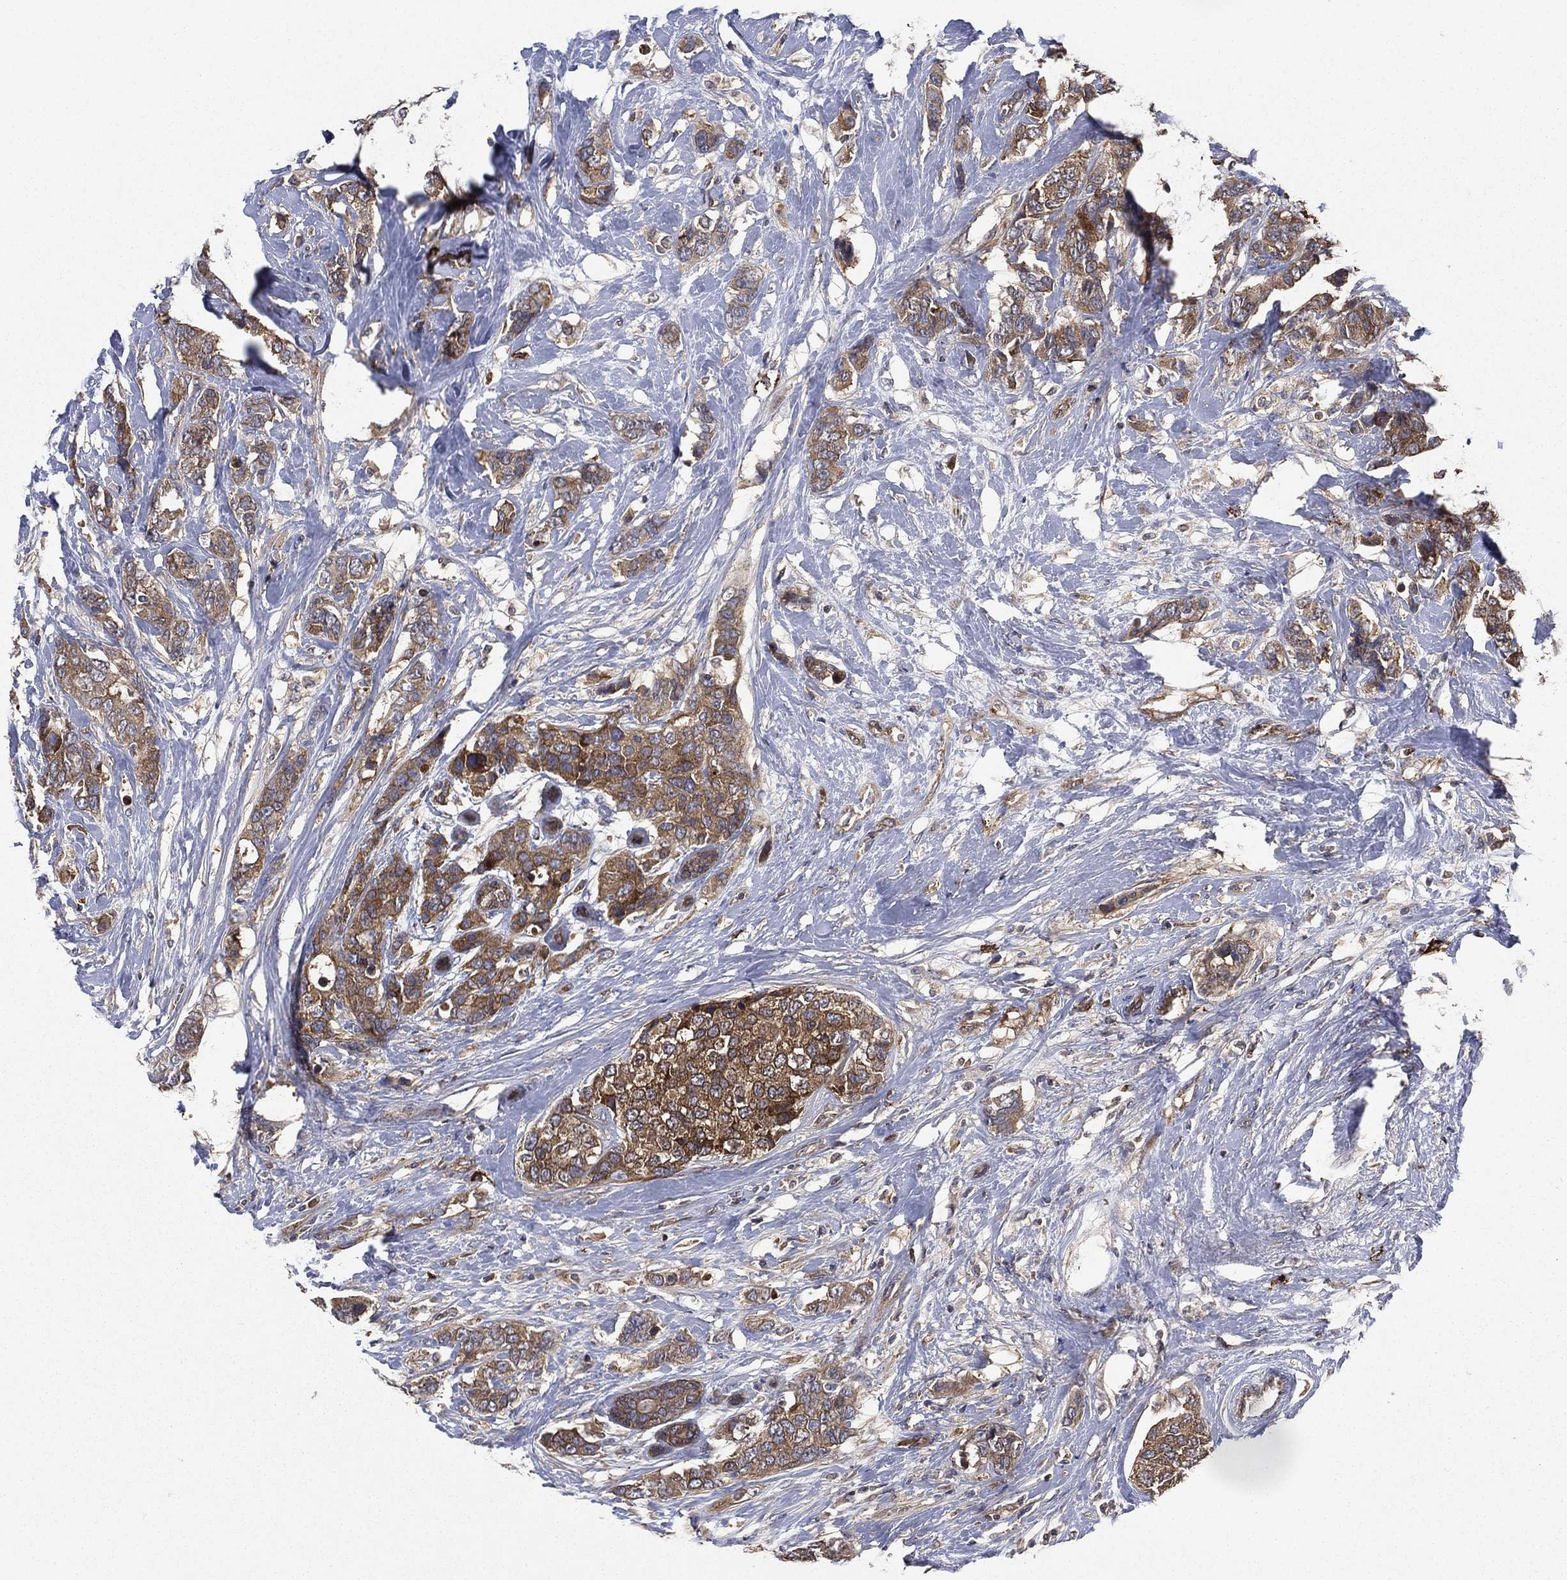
{"staining": {"intensity": "moderate", "quantity": ">75%", "location": "cytoplasmic/membranous"}, "tissue": "breast cancer", "cell_type": "Tumor cells", "image_type": "cancer", "snomed": [{"axis": "morphology", "description": "Lobular carcinoma"}, {"axis": "topography", "description": "Breast"}], "caption": "A high-resolution histopathology image shows immunohistochemistry (IHC) staining of lobular carcinoma (breast), which reveals moderate cytoplasmic/membranous expression in approximately >75% of tumor cells.", "gene": "SMPD3", "patient": {"sex": "female", "age": 59}}